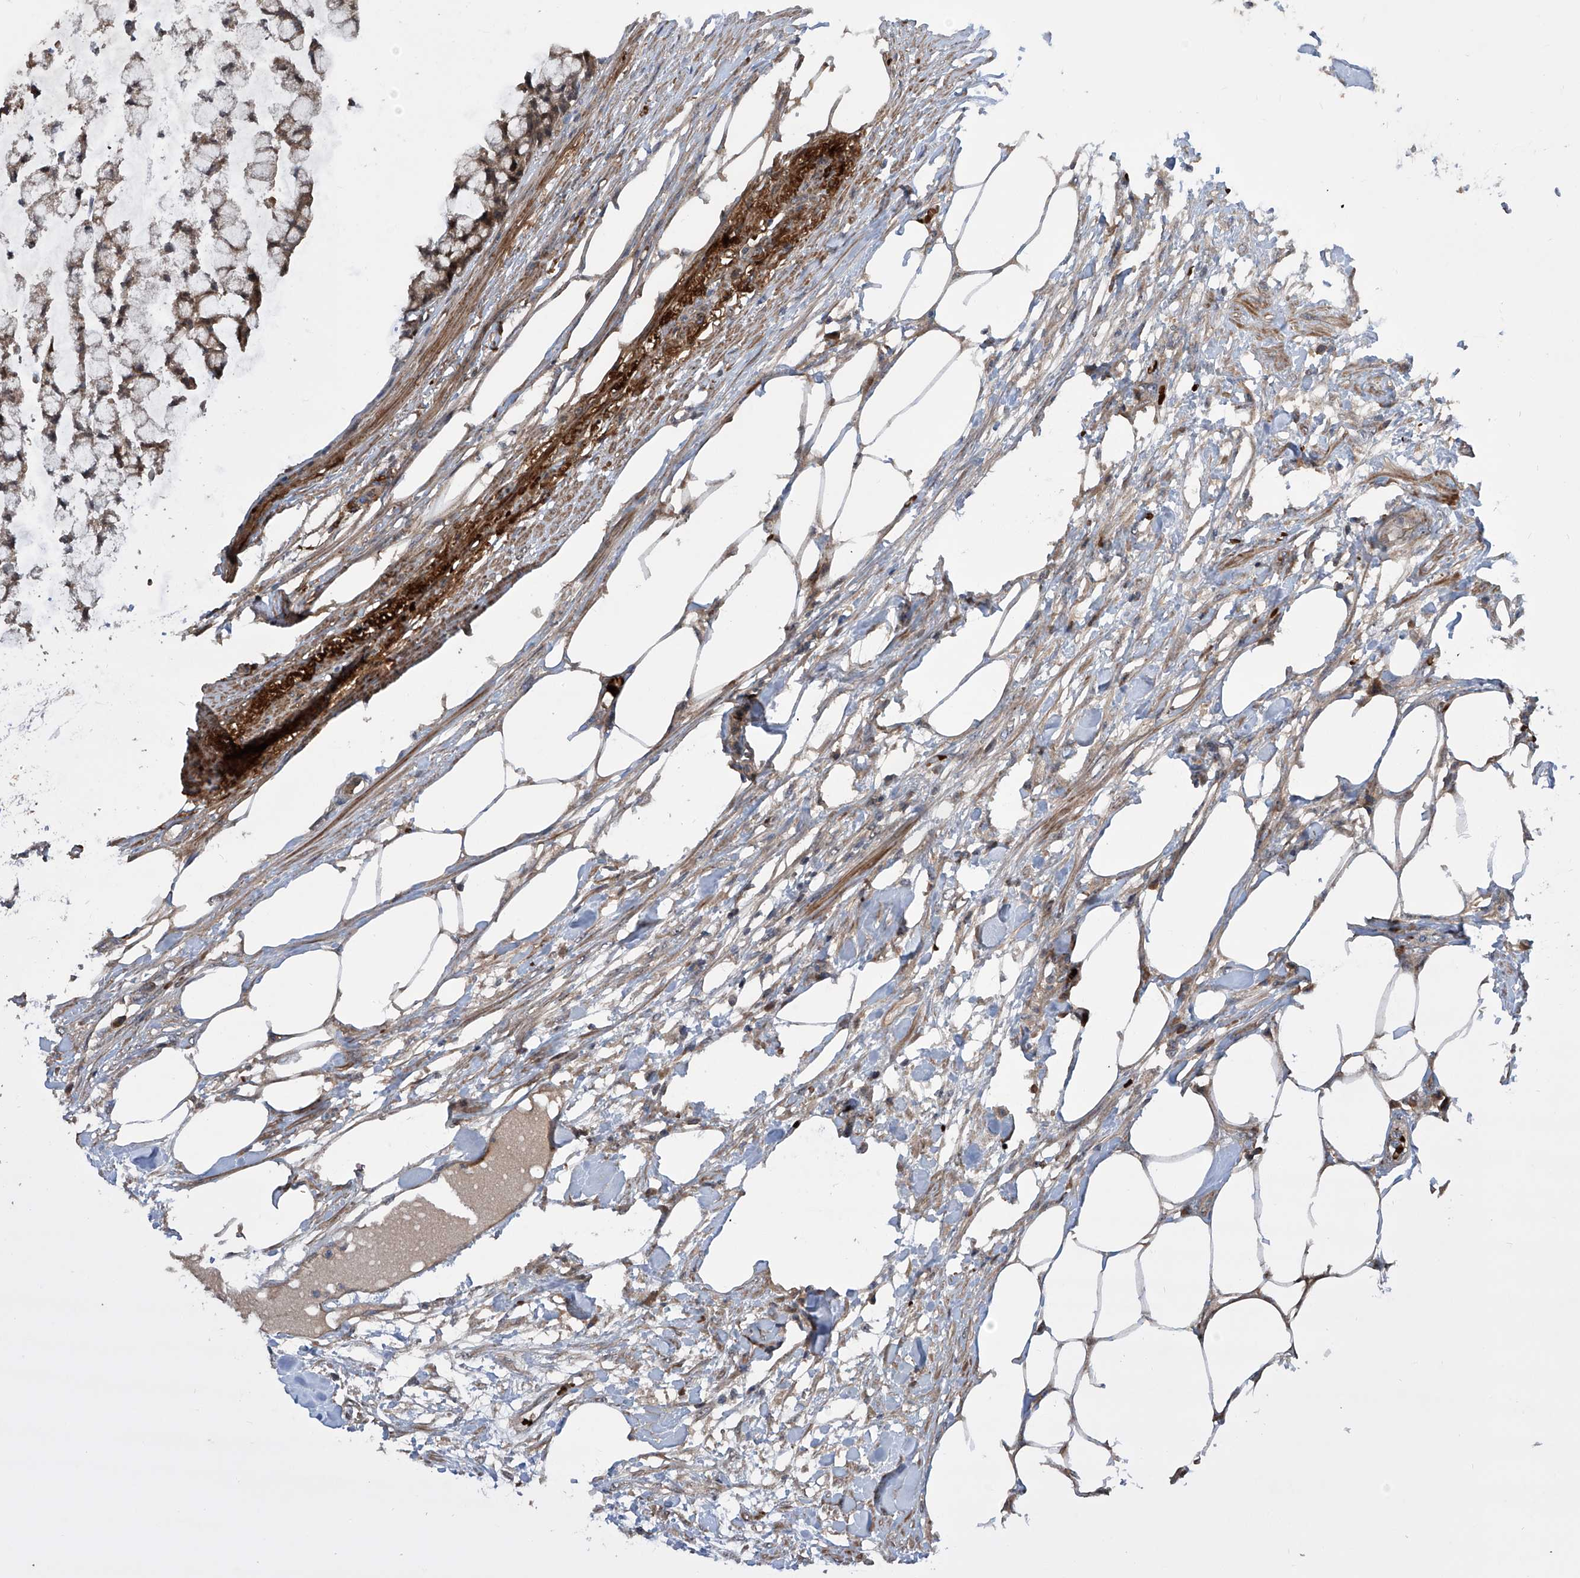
{"staining": {"intensity": "weak", "quantity": ">75%", "location": "cytoplasmic/membranous"}, "tissue": "colorectal cancer", "cell_type": "Tumor cells", "image_type": "cancer", "snomed": [{"axis": "morphology", "description": "Adenocarcinoma, NOS"}, {"axis": "topography", "description": "Colon"}], "caption": "Colorectal cancer was stained to show a protein in brown. There is low levels of weak cytoplasmic/membranous positivity in approximately >75% of tumor cells.", "gene": "USF3", "patient": {"sex": "female", "age": 84}}